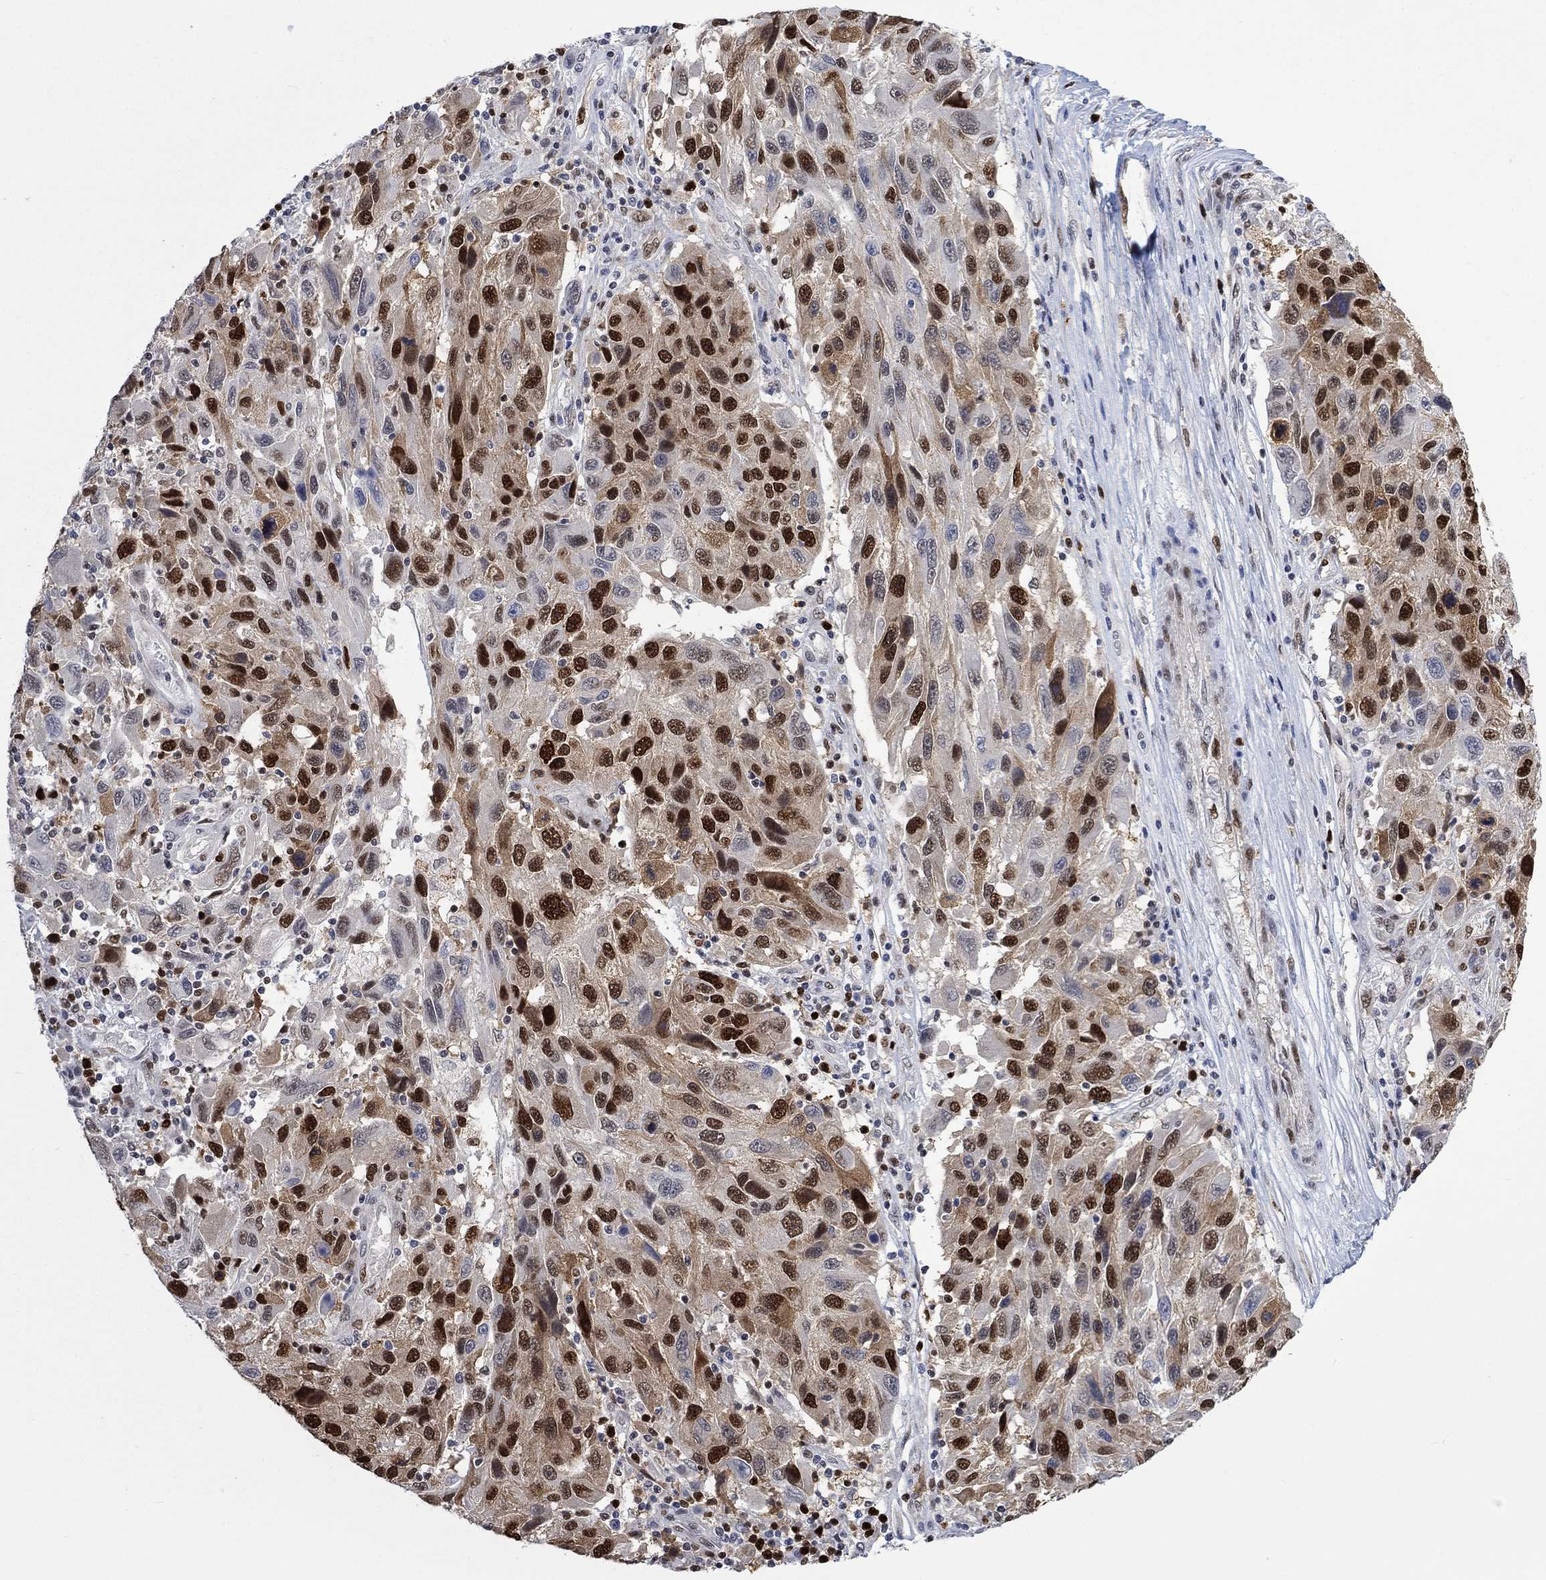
{"staining": {"intensity": "strong", "quantity": "25%-75%", "location": "nuclear"}, "tissue": "melanoma", "cell_type": "Tumor cells", "image_type": "cancer", "snomed": [{"axis": "morphology", "description": "Malignant melanoma, NOS"}, {"axis": "topography", "description": "Skin"}], "caption": "An immunohistochemistry (IHC) micrograph of neoplastic tissue is shown. Protein staining in brown shows strong nuclear positivity in malignant melanoma within tumor cells.", "gene": "RAD54L2", "patient": {"sex": "male", "age": 53}}